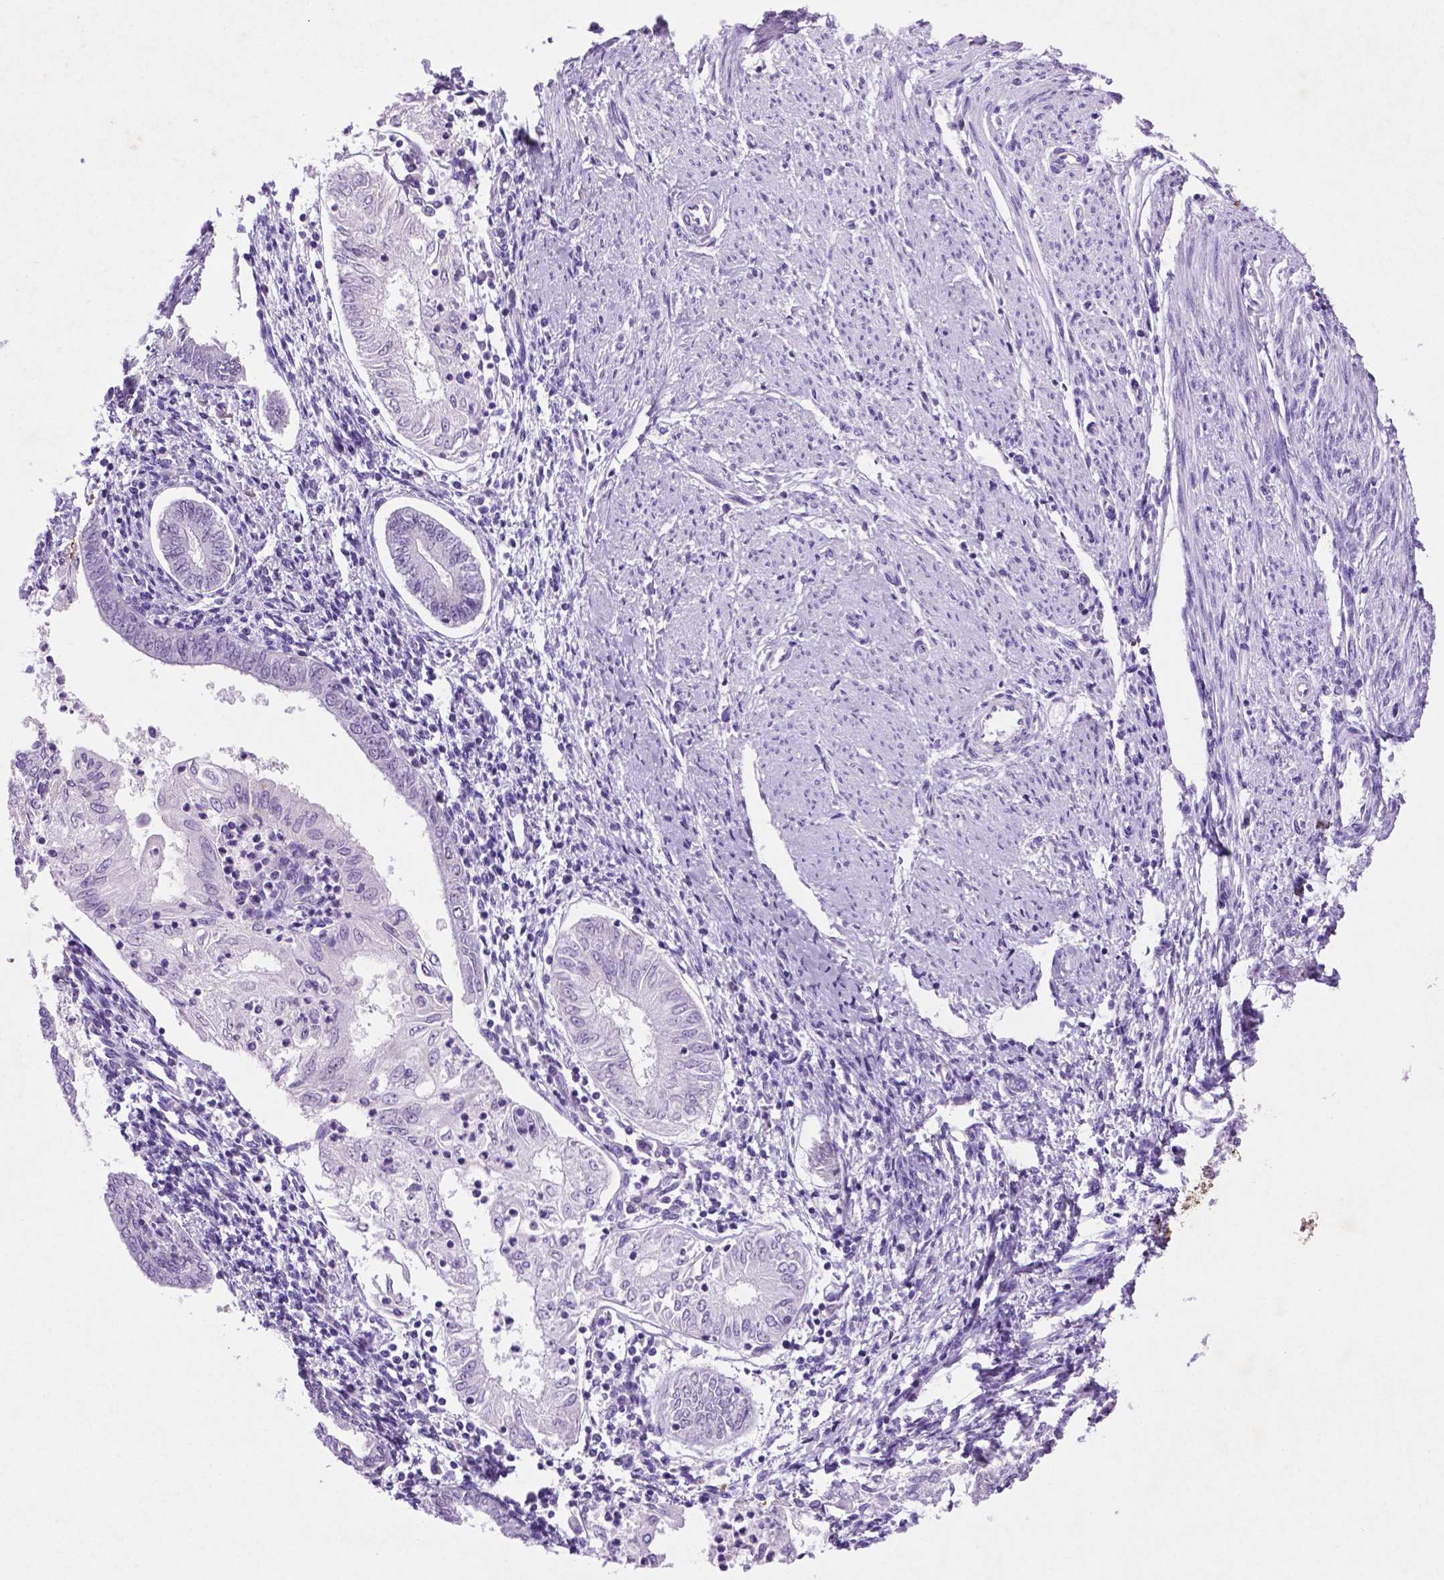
{"staining": {"intensity": "negative", "quantity": "none", "location": "none"}, "tissue": "endometrial cancer", "cell_type": "Tumor cells", "image_type": "cancer", "snomed": [{"axis": "morphology", "description": "Adenocarcinoma, NOS"}, {"axis": "topography", "description": "Endometrium"}], "caption": "Immunohistochemistry (IHC) histopathology image of adenocarcinoma (endometrial) stained for a protein (brown), which shows no expression in tumor cells.", "gene": "C18orf21", "patient": {"sex": "female", "age": 68}}